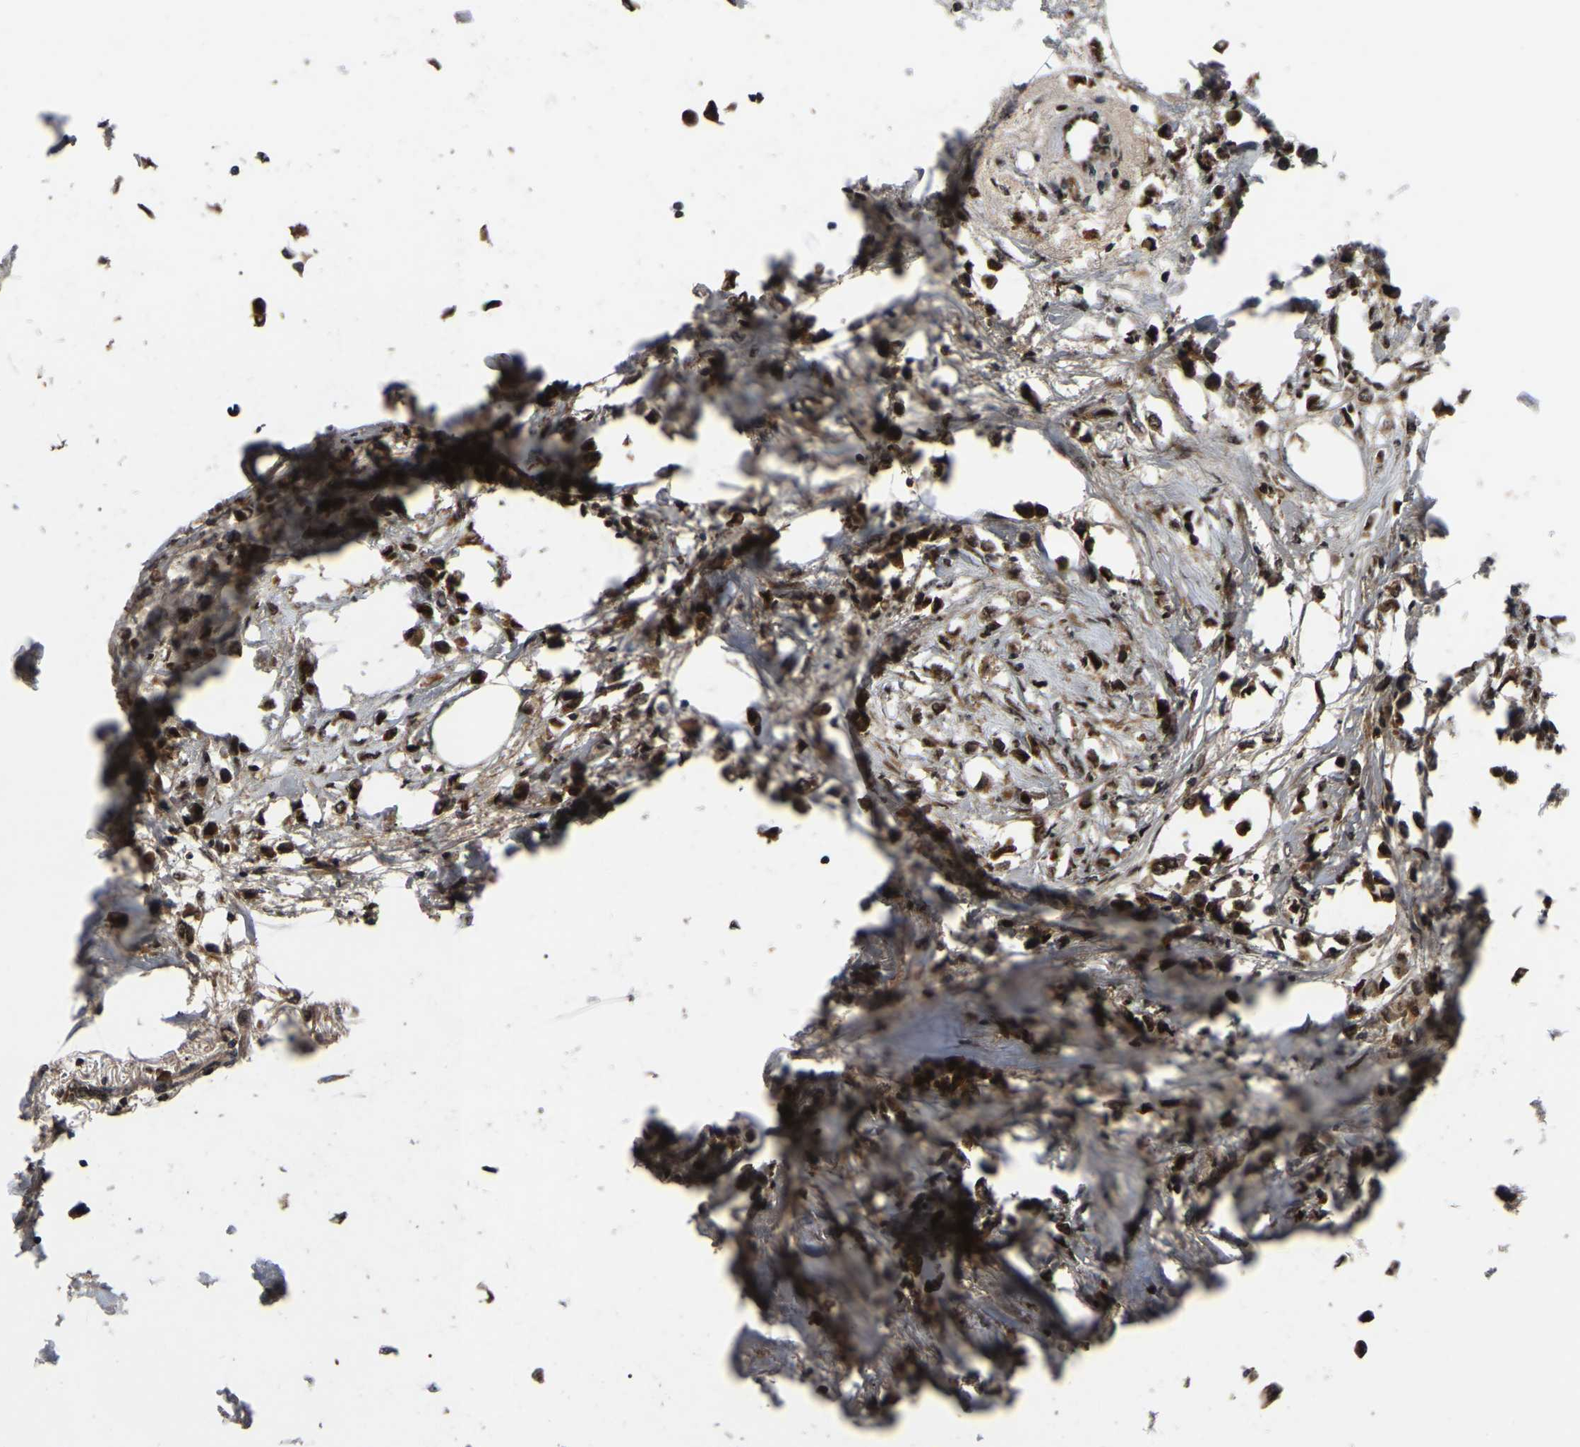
{"staining": {"intensity": "strong", "quantity": ">75%", "location": "nuclear"}, "tissue": "breast cancer", "cell_type": "Tumor cells", "image_type": "cancer", "snomed": [{"axis": "morphology", "description": "Lobular carcinoma"}, {"axis": "topography", "description": "Breast"}], "caption": "This image displays breast cancer stained with IHC to label a protein in brown. The nuclear of tumor cells show strong positivity for the protein. Nuclei are counter-stained blue.", "gene": "TRIM35", "patient": {"sex": "female", "age": 51}}